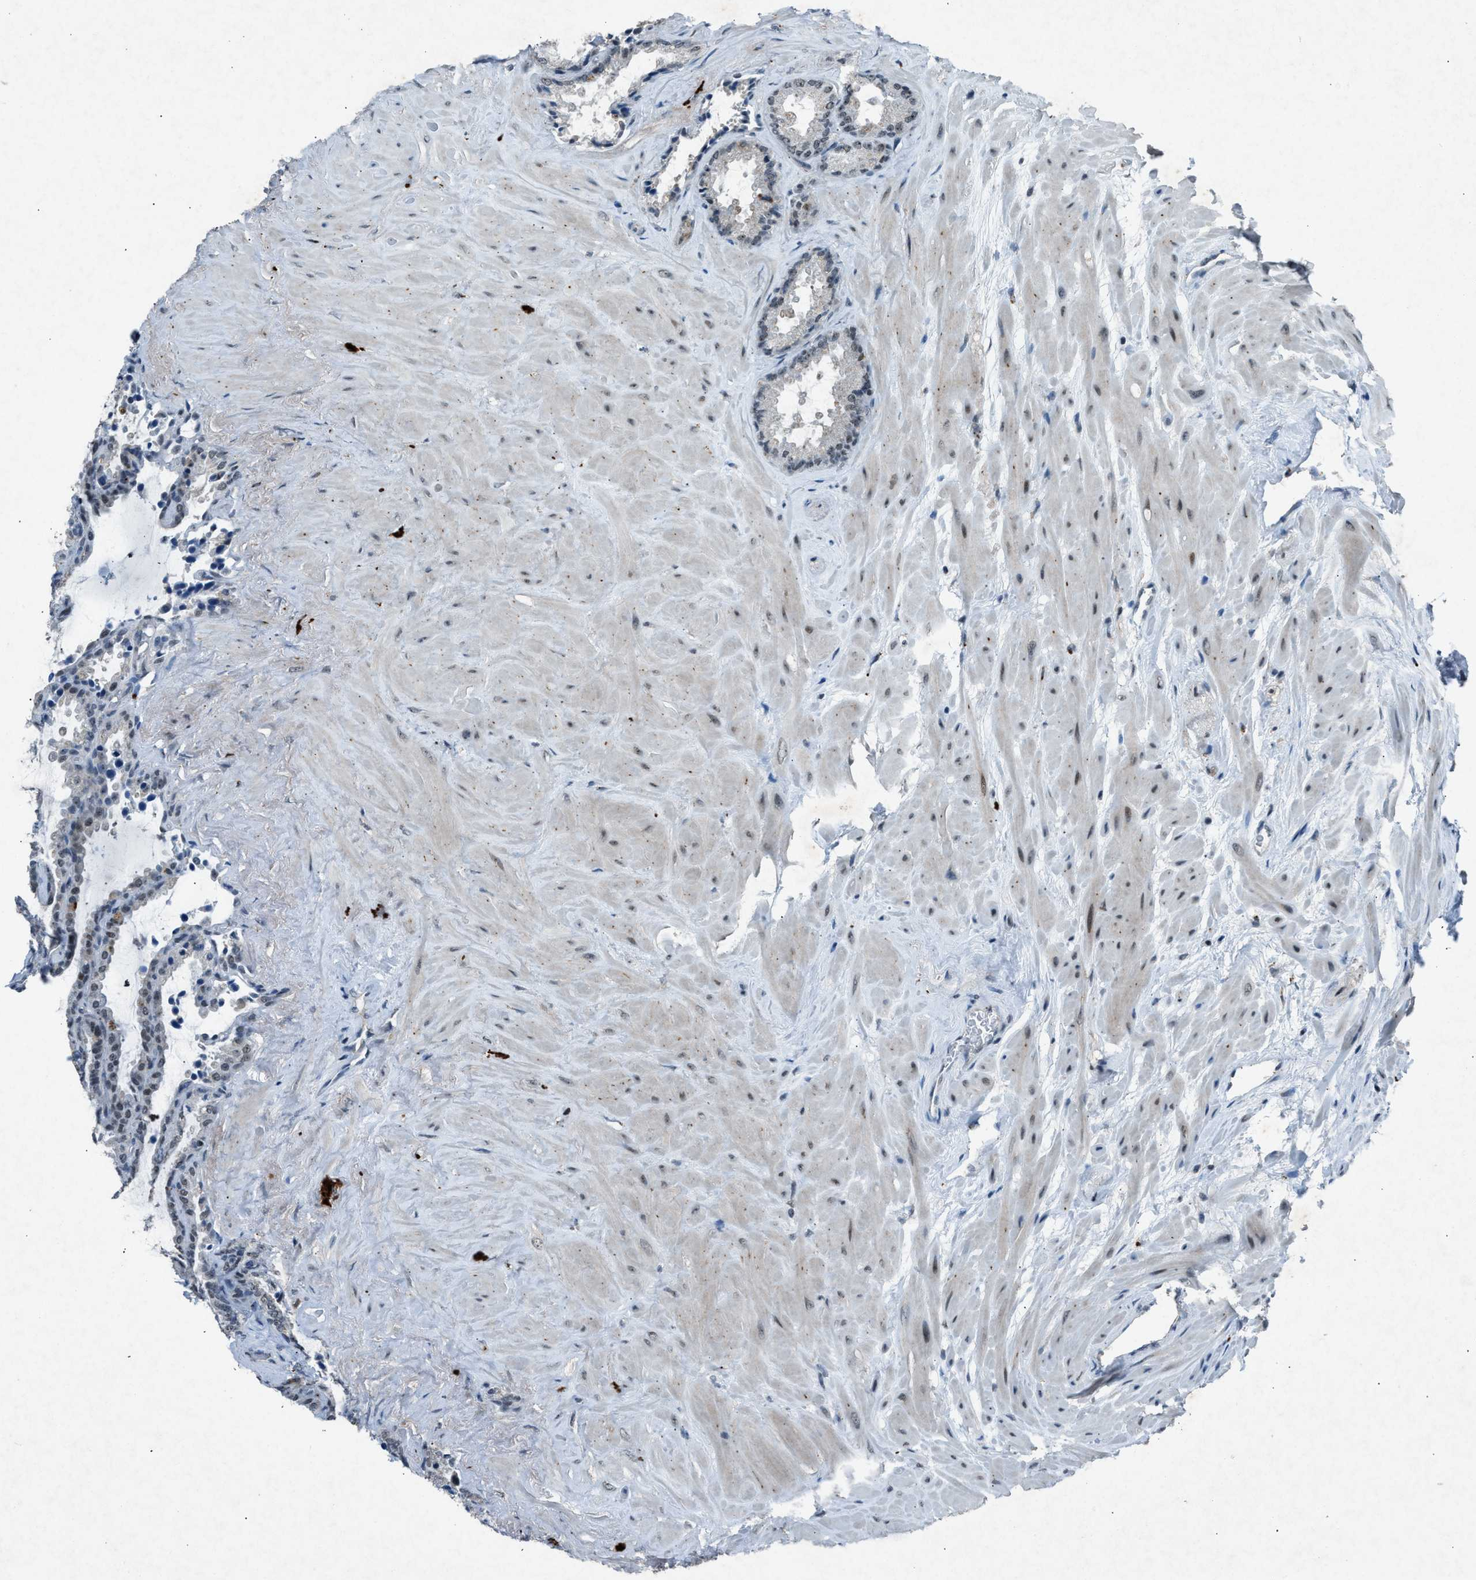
{"staining": {"intensity": "weak", "quantity": "<25%", "location": "nuclear"}, "tissue": "seminal vesicle", "cell_type": "Glandular cells", "image_type": "normal", "snomed": [{"axis": "morphology", "description": "Normal tissue, NOS"}, {"axis": "topography", "description": "Seminal veicle"}], "caption": "A high-resolution photomicrograph shows immunohistochemistry staining of unremarkable seminal vesicle, which shows no significant staining in glandular cells. (Immunohistochemistry (ihc), brightfield microscopy, high magnification).", "gene": "ADCY1", "patient": {"sex": "male", "age": 46}}